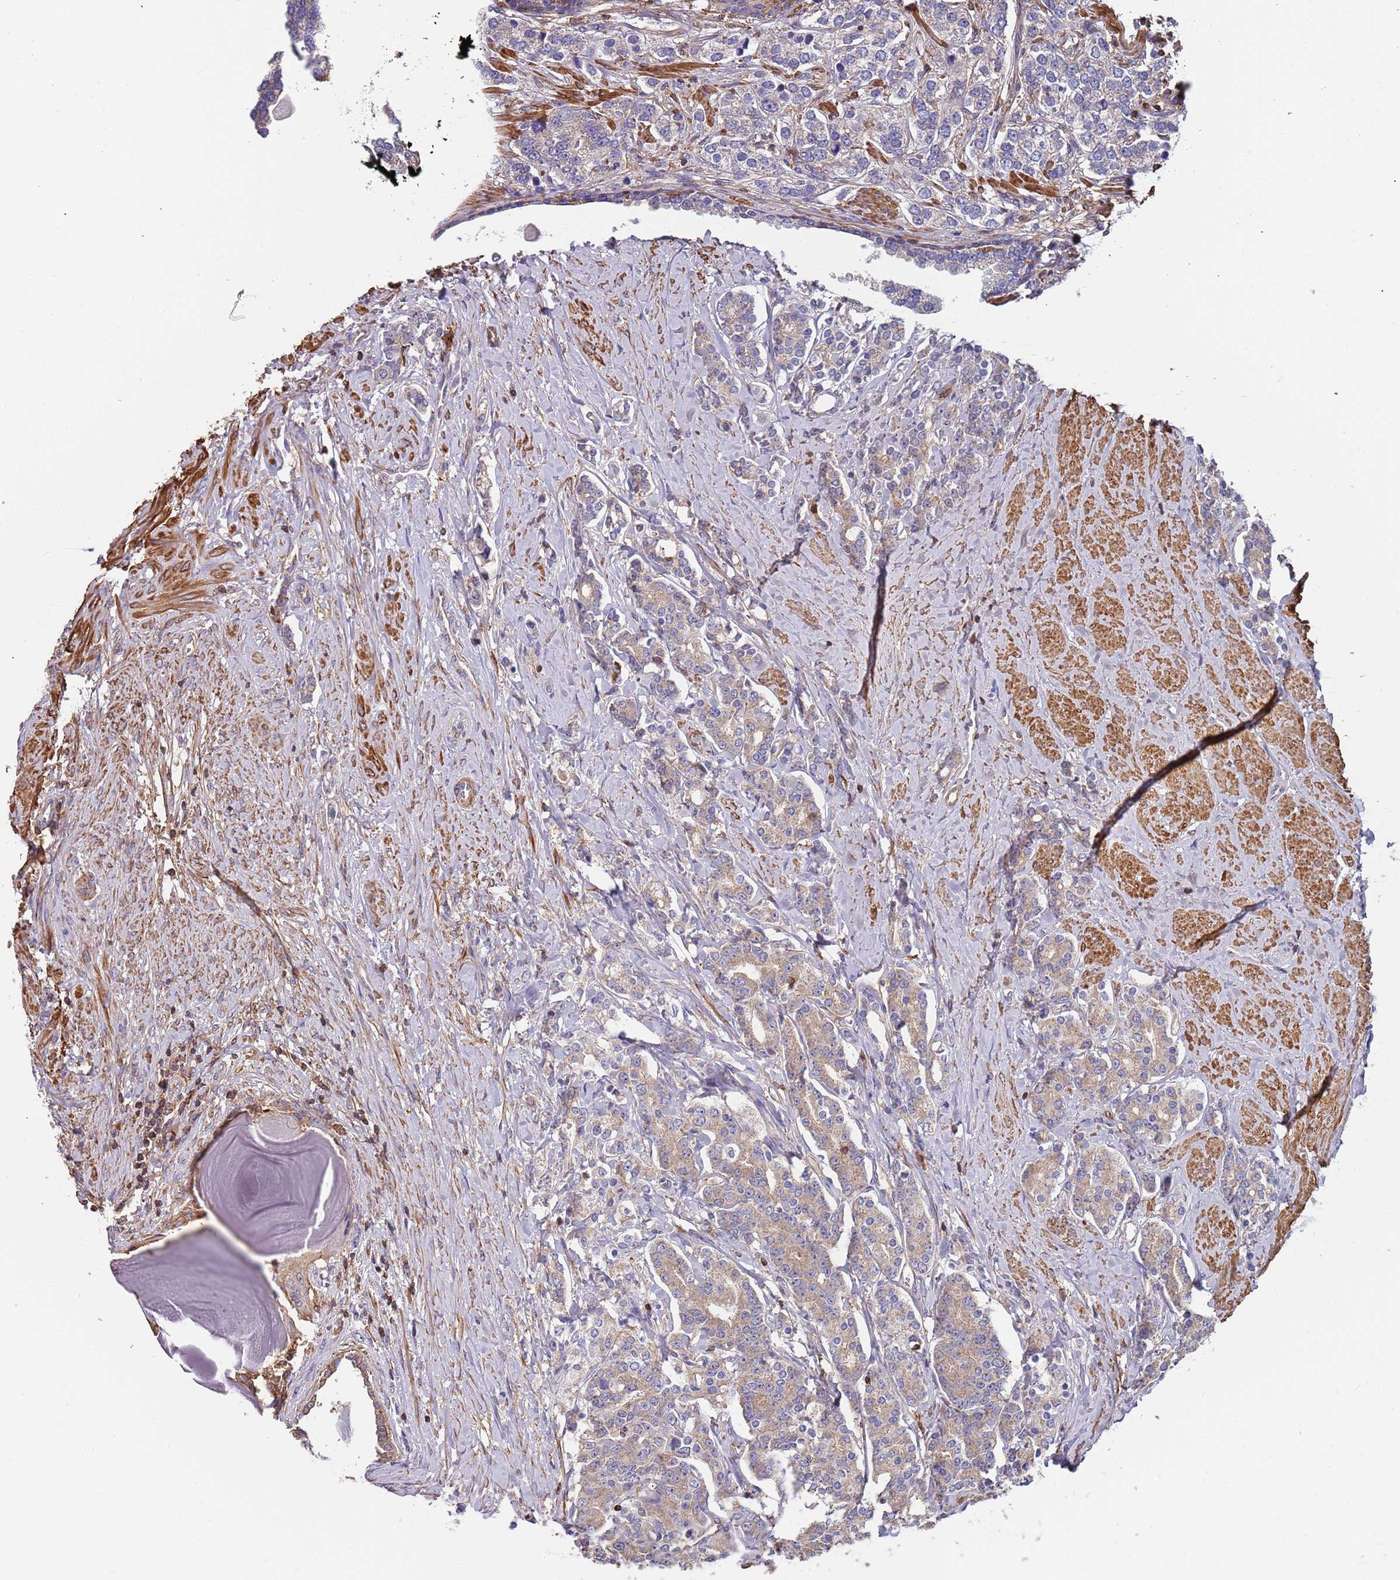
{"staining": {"intensity": "weak", "quantity": ">75%", "location": "cytoplasmic/membranous"}, "tissue": "prostate cancer", "cell_type": "Tumor cells", "image_type": "cancer", "snomed": [{"axis": "morphology", "description": "Adenocarcinoma, High grade"}, {"axis": "topography", "description": "Prostate"}], "caption": "Protein staining of prostate cancer tissue reveals weak cytoplasmic/membranous positivity in approximately >75% of tumor cells.", "gene": "SYT4", "patient": {"sex": "male", "age": 62}}